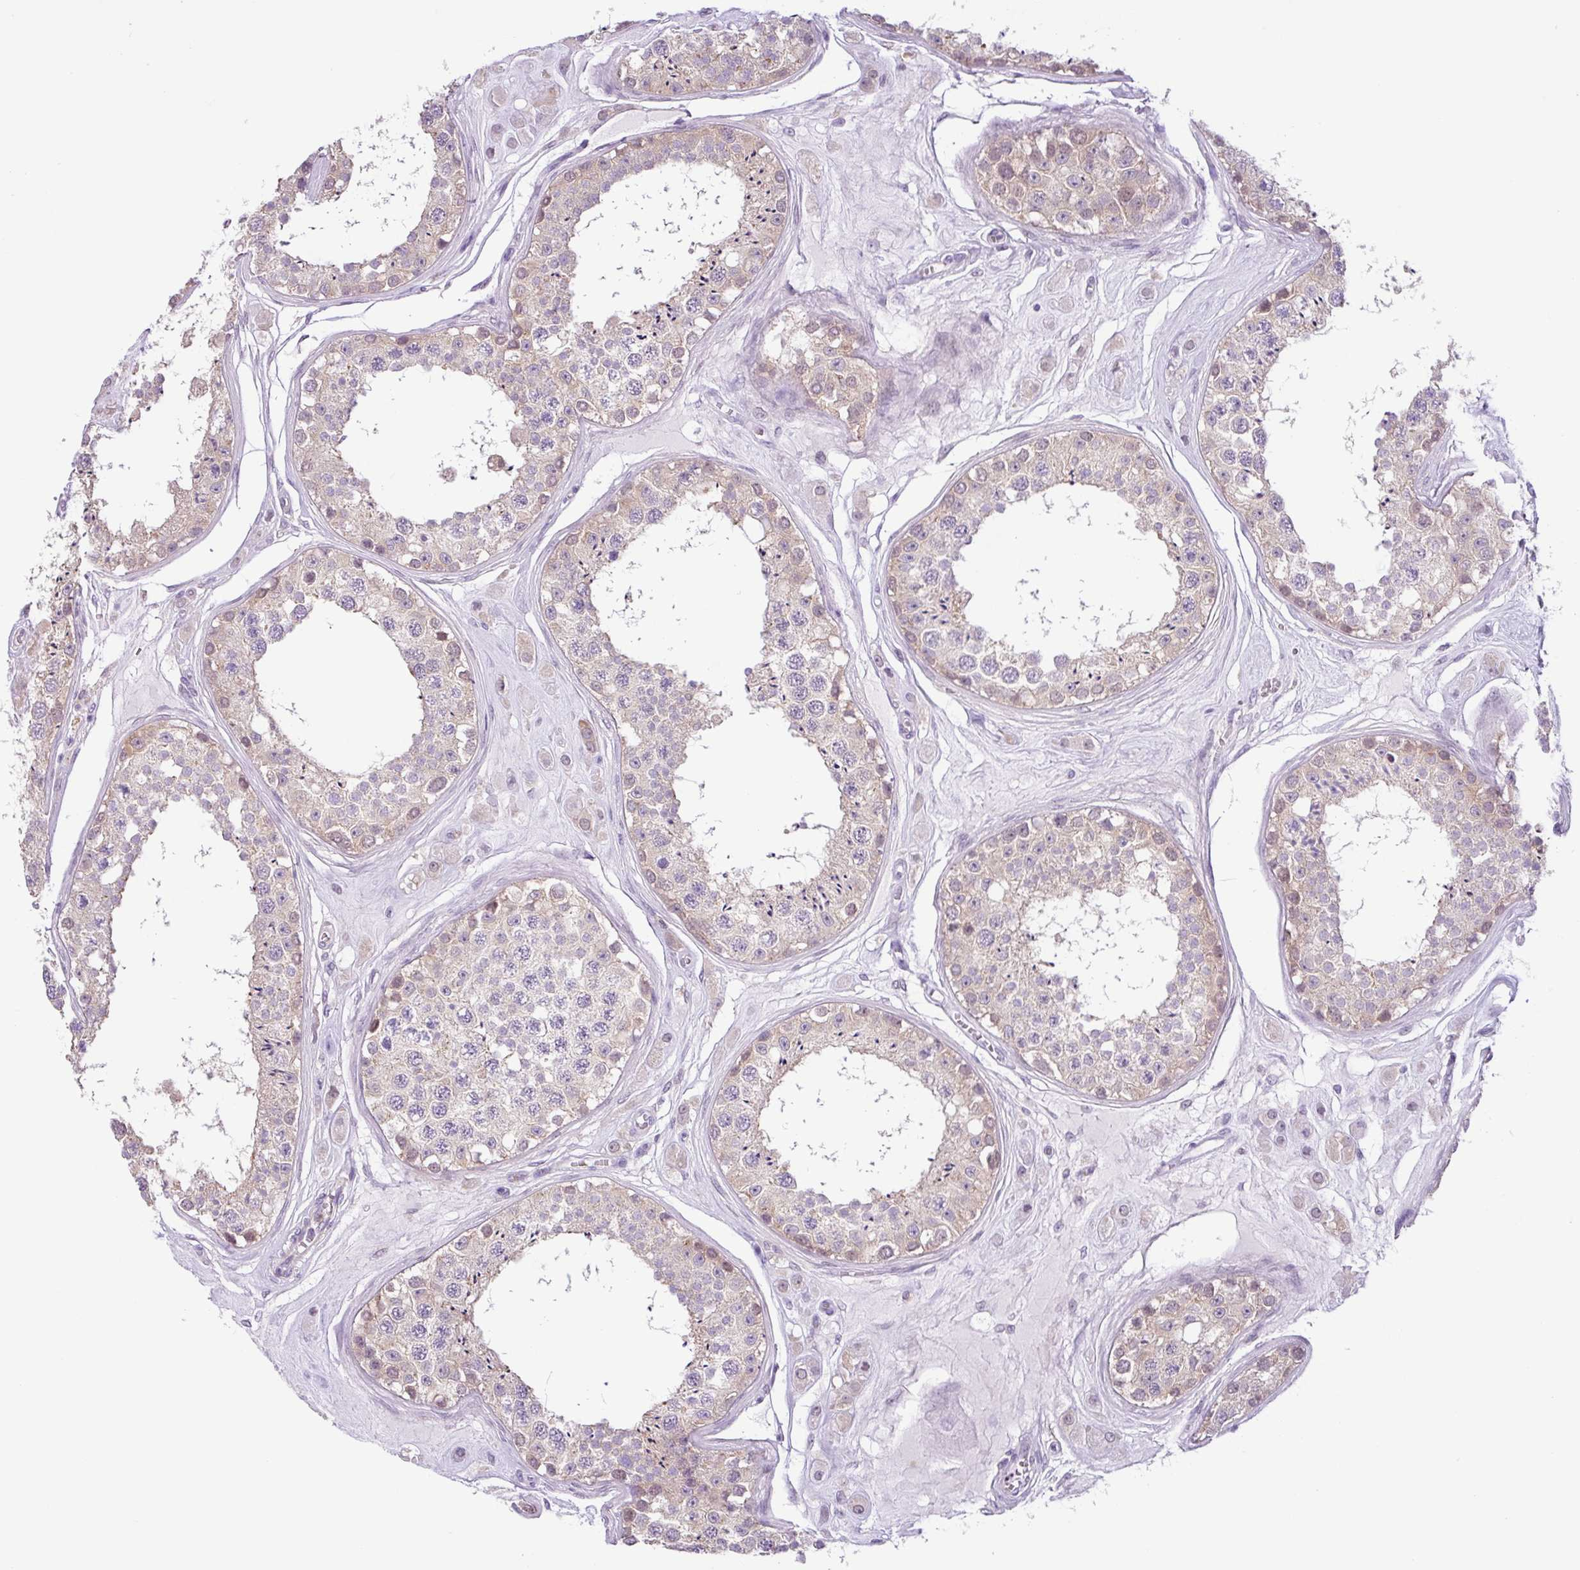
{"staining": {"intensity": "moderate", "quantity": "<25%", "location": "cytoplasmic/membranous,nuclear"}, "tissue": "testis", "cell_type": "Cells in seminiferous ducts", "image_type": "normal", "snomed": [{"axis": "morphology", "description": "Normal tissue, NOS"}, {"axis": "topography", "description": "Testis"}], "caption": "This image reveals immunohistochemistry (IHC) staining of unremarkable human testis, with low moderate cytoplasmic/membranous,nuclear positivity in about <25% of cells in seminiferous ducts.", "gene": "TONSL", "patient": {"sex": "male", "age": 25}}